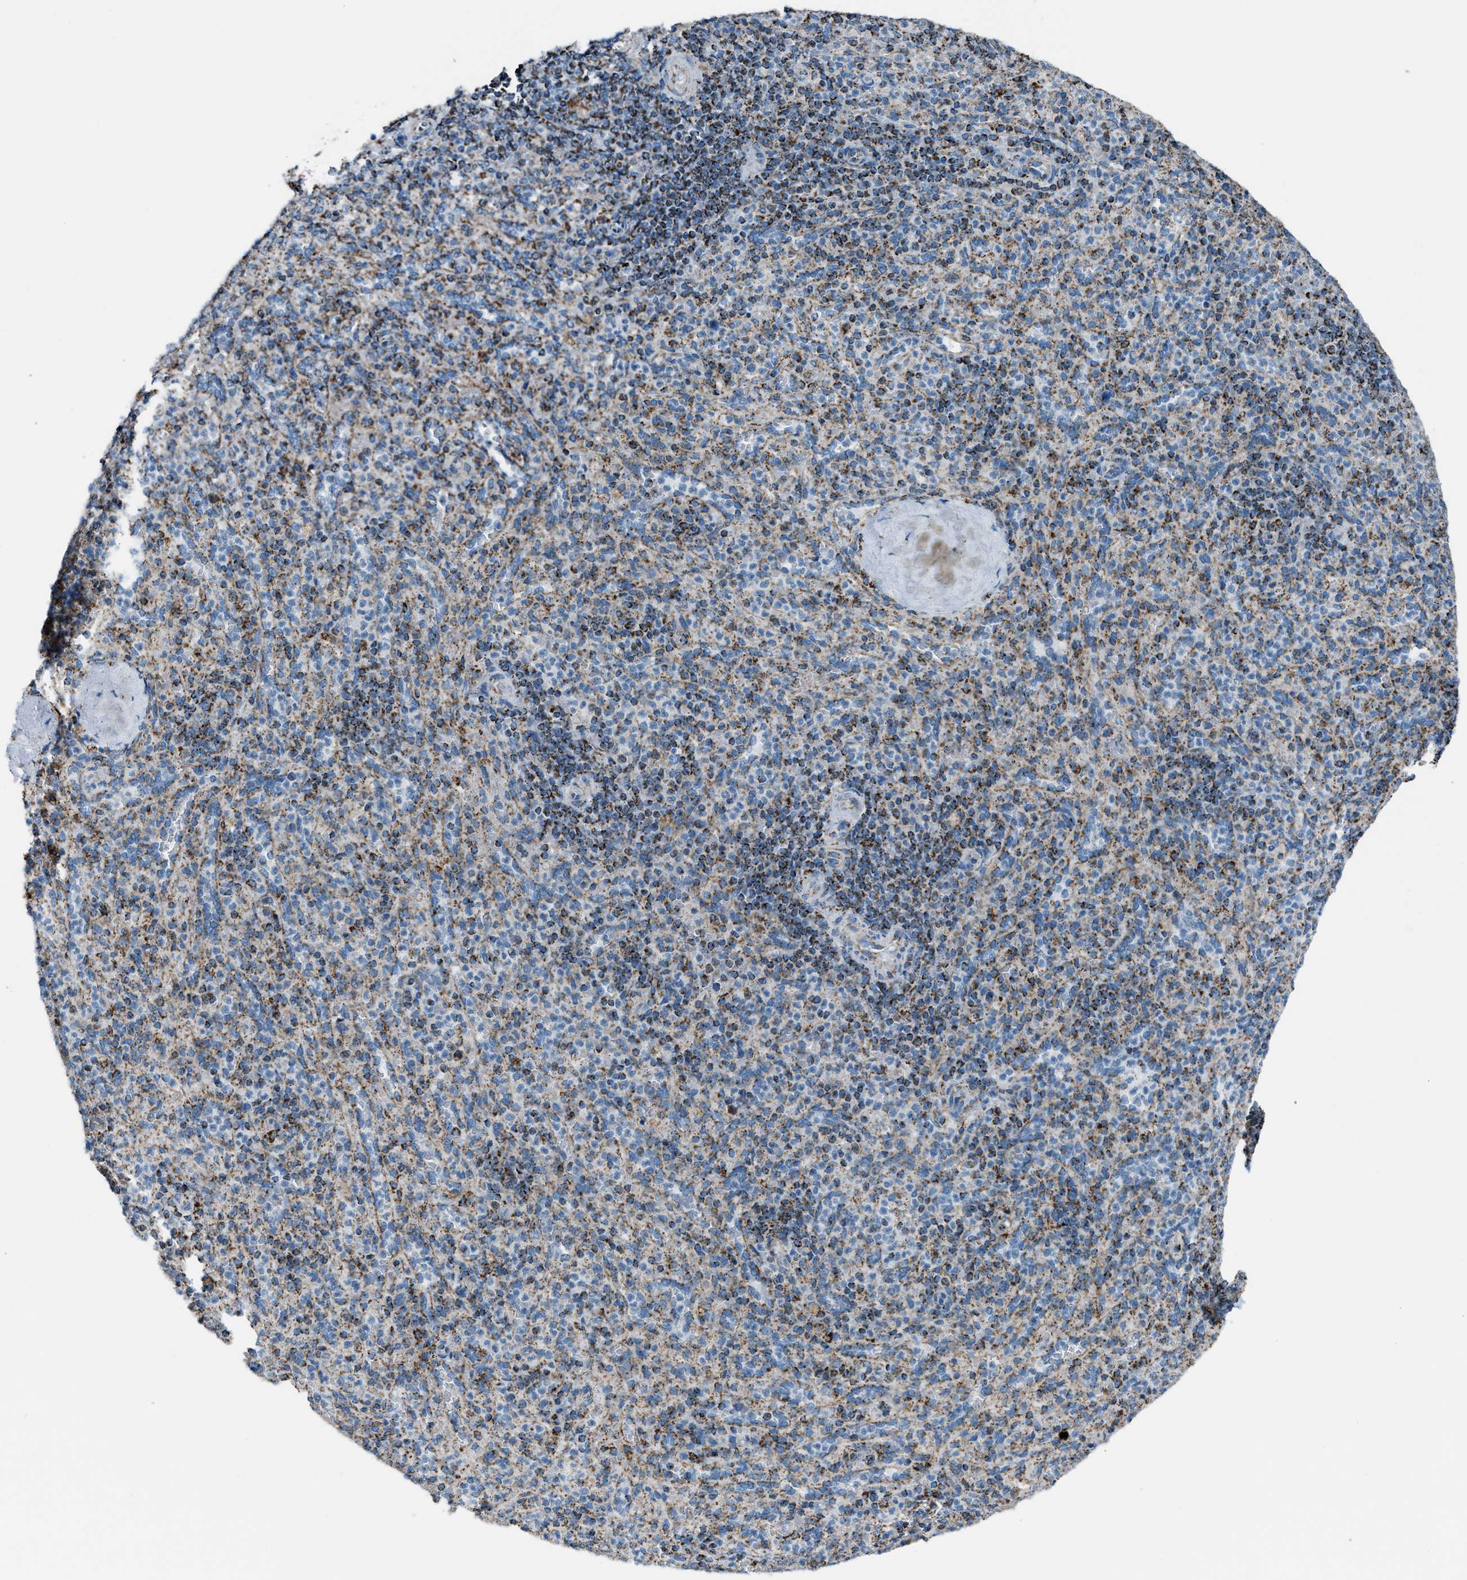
{"staining": {"intensity": "moderate", "quantity": "25%-75%", "location": "cytoplasmic/membranous"}, "tissue": "spleen", "cell_type": "Cells in red pulp", "image_type": "normal", "snomed": [{"axis": "morphology", "description": "Normal tissue, NOS"}, {"axis": "topography", "description": "Spleen"}], "caption": "Cells in red pulp reveal moderate cytoplasmic/membranous expression in about 25%-75% of cells in normal spleen. The protein of interest is stained brown, and the nuclei are stained in blue (DAB (3,3'-diaminobenzidine) IHC with brightfield microscopy, high magnification).", "gene": "MDH2", "patient": {"sex": "male", "age": 36}}